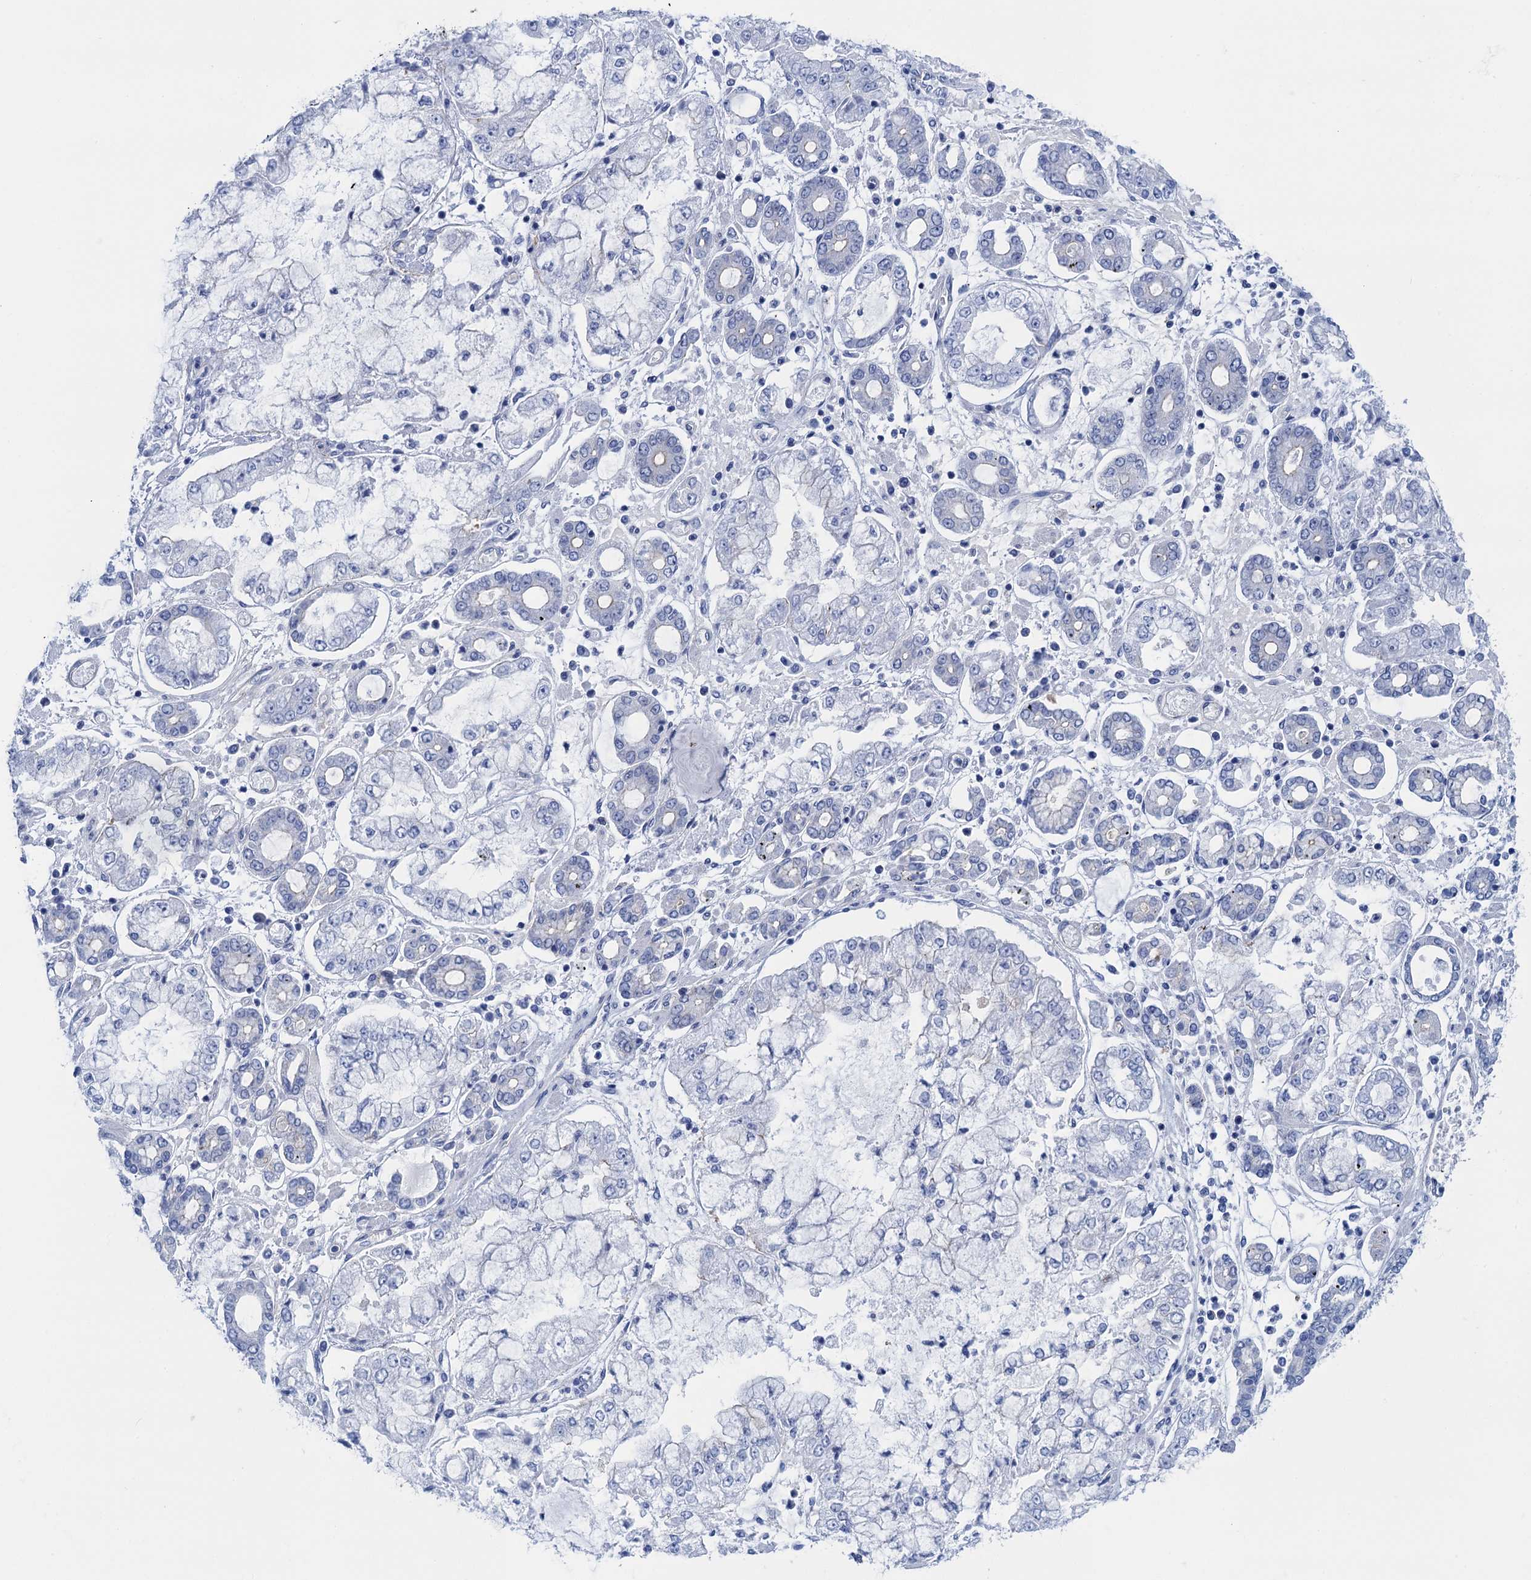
{"staining": {"intensity": "negative", "quantity": "none", "location": "none"}, "tissue": "stomach cancer", "cell_type": "Tumor cells", "image_type": "cancer", "snomed": [{"axis": "morphology", "description": "Adenocarcinoma, NOS"}, {"axis": "topography", "description": "Stomach"}], "caption": "This is a image of immunohistochemistry staining of stomach adenocarcinoma, which shows no positivity in tumor cells. (Brightfield microscopy of DAB (3,3'-diaminobenzidine) IHC at high magnification).", "gene": "CALML5", "patient": {"sex": "male", "age": 76}}